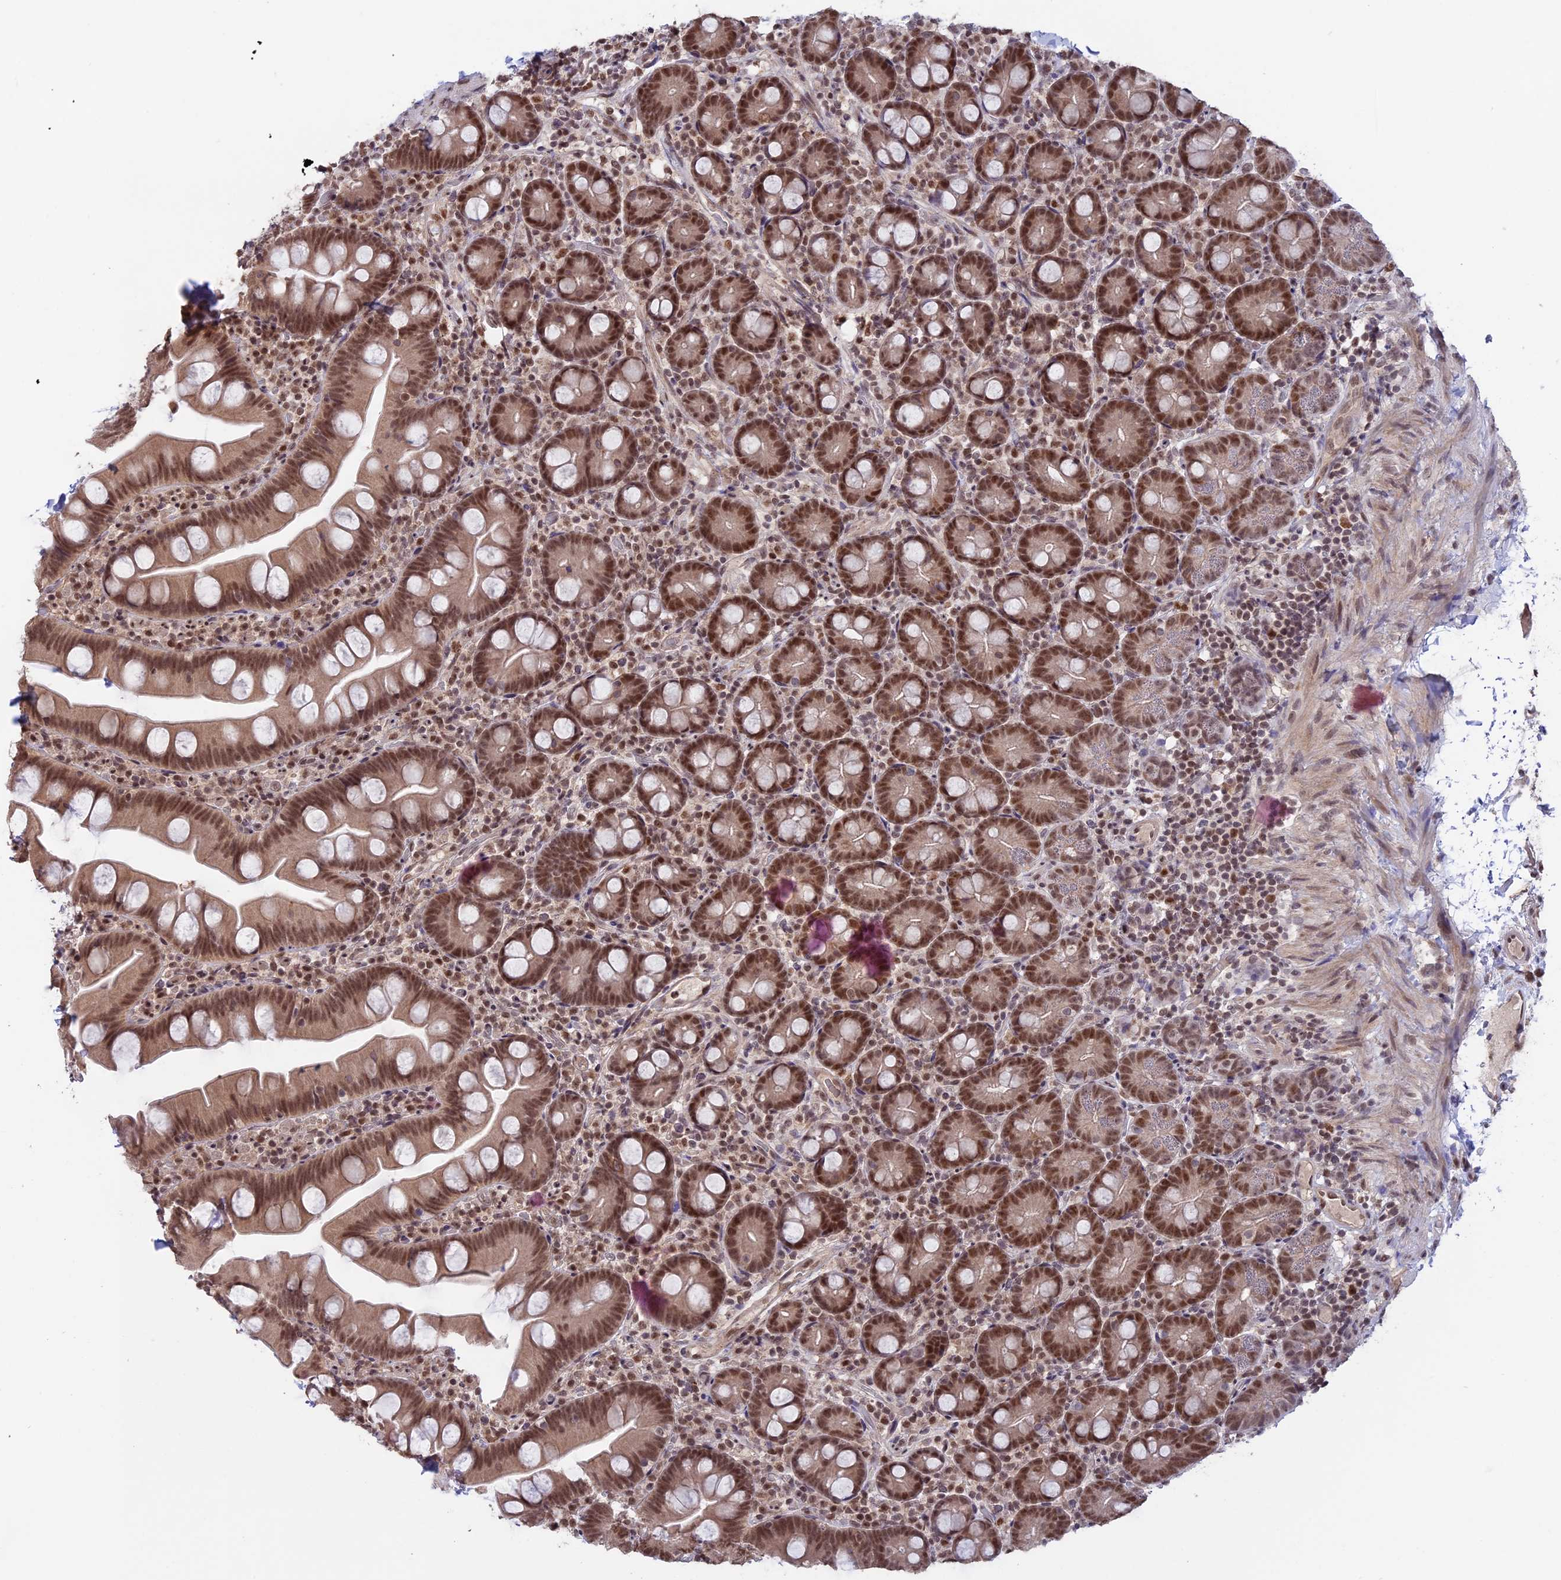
{"staining": {"intensity": "moderate", "quantity": ">75%", "location": "nuclear"}, "tissue": "small intestine", "cell_type": "Glandular cells", "image_type": "normal", "snomed": [{"axis": "morphology", "description": "Normal tissue, NOS"}, {"axis": "topography", "description": "Small intestine"}], "caption": "IHC image of benign small intestine: small intestine stained using immunohistochemistry reveals medium levels of moderate protein expression localized specifically in the nuclear of glandular cells, appearing as a nuclear brown color.", "gene": "RFC5", "patient": {"sex": "female", "age": 68}}